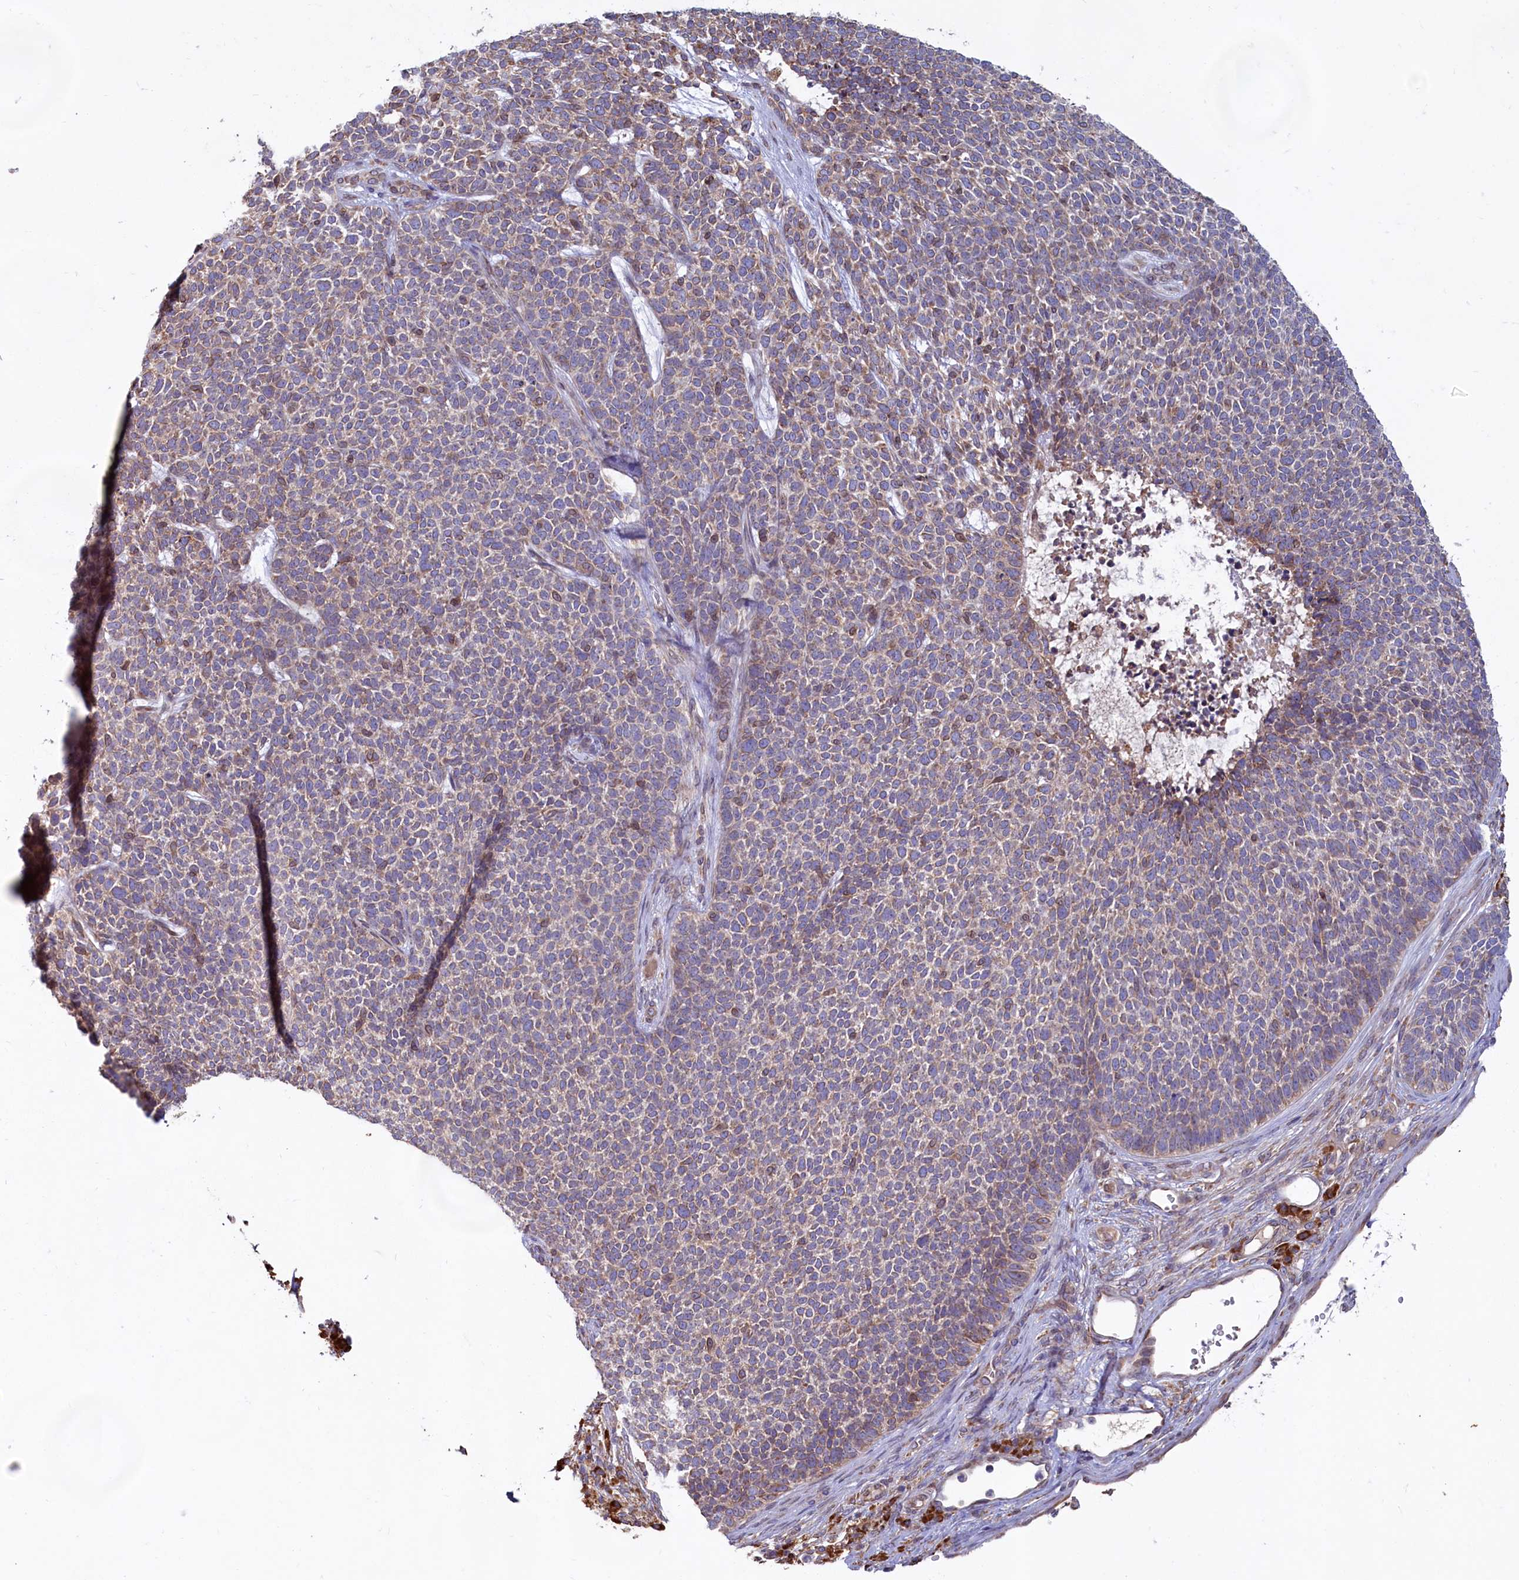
{"staining": {"intensity": "weak", "quantity": "25%-75%", "location": "cytoplasmic/membranous"}, "tissue": "skin cancer", "cell_type": "Tumor cells", "image_type": "cancer", "snomed": [{"axis": "morphology", "description": "Basal cell carcinoma"}, {"axis": "topography", "description": "Skin"}], "caption": "An image of basal cell carcinoma (skin) stained for a protein demonstrates weak cytoplasmic/membranous brown staining in tumor cells. (DAB (3,3'-diaminobenzidine) = brown stain, brightfield microscopy at high magnification).", "gene": "TBC1D19", "patient": {"sex": "female", "age": 84}}